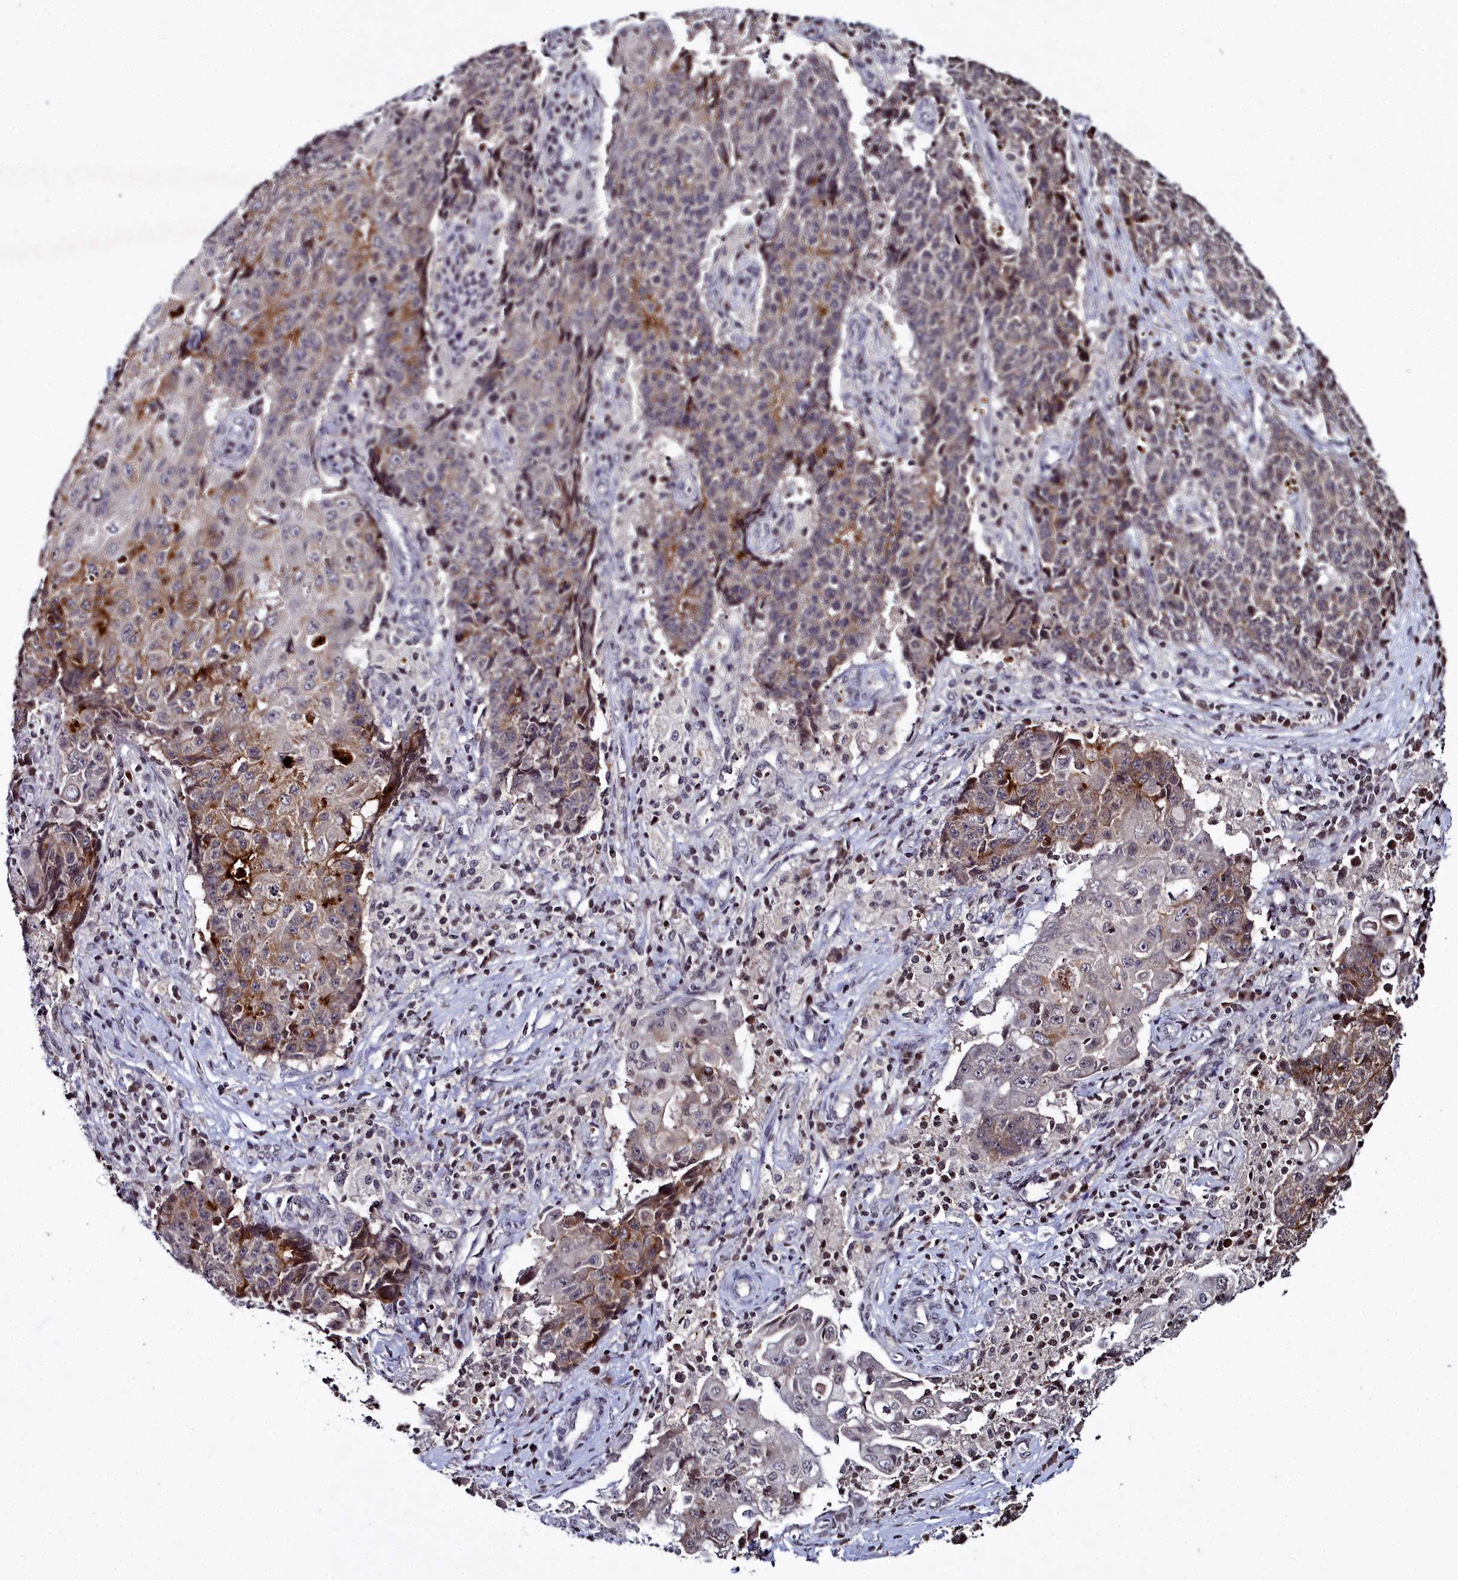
{"staining": {"intensity": "moderate", "quantity": "25%-75%", "location": "cytoplasmic/membranous"}, "tissue": "ovarian cancer", "cell_type": "Tumor cells", "image_type": "cancer", "snomed": [{"axis": "morphology", "description": "Carcinoma, endometroid"}, {"axis": "topography", "description": "Ovary"}], "caption": "Immunohistochemical staining of human ovarian endometroid carcinoma displays medium levels of moderate cytoplasmic/membranous positivity in approximately 25%-75% of tumor cells. (DAB (3,3'-diaminobenzidine) IHC with brightfield microscopy, high magnification).", "gene": "FZD4", "patient": {"sex": "female", "age": 42}}